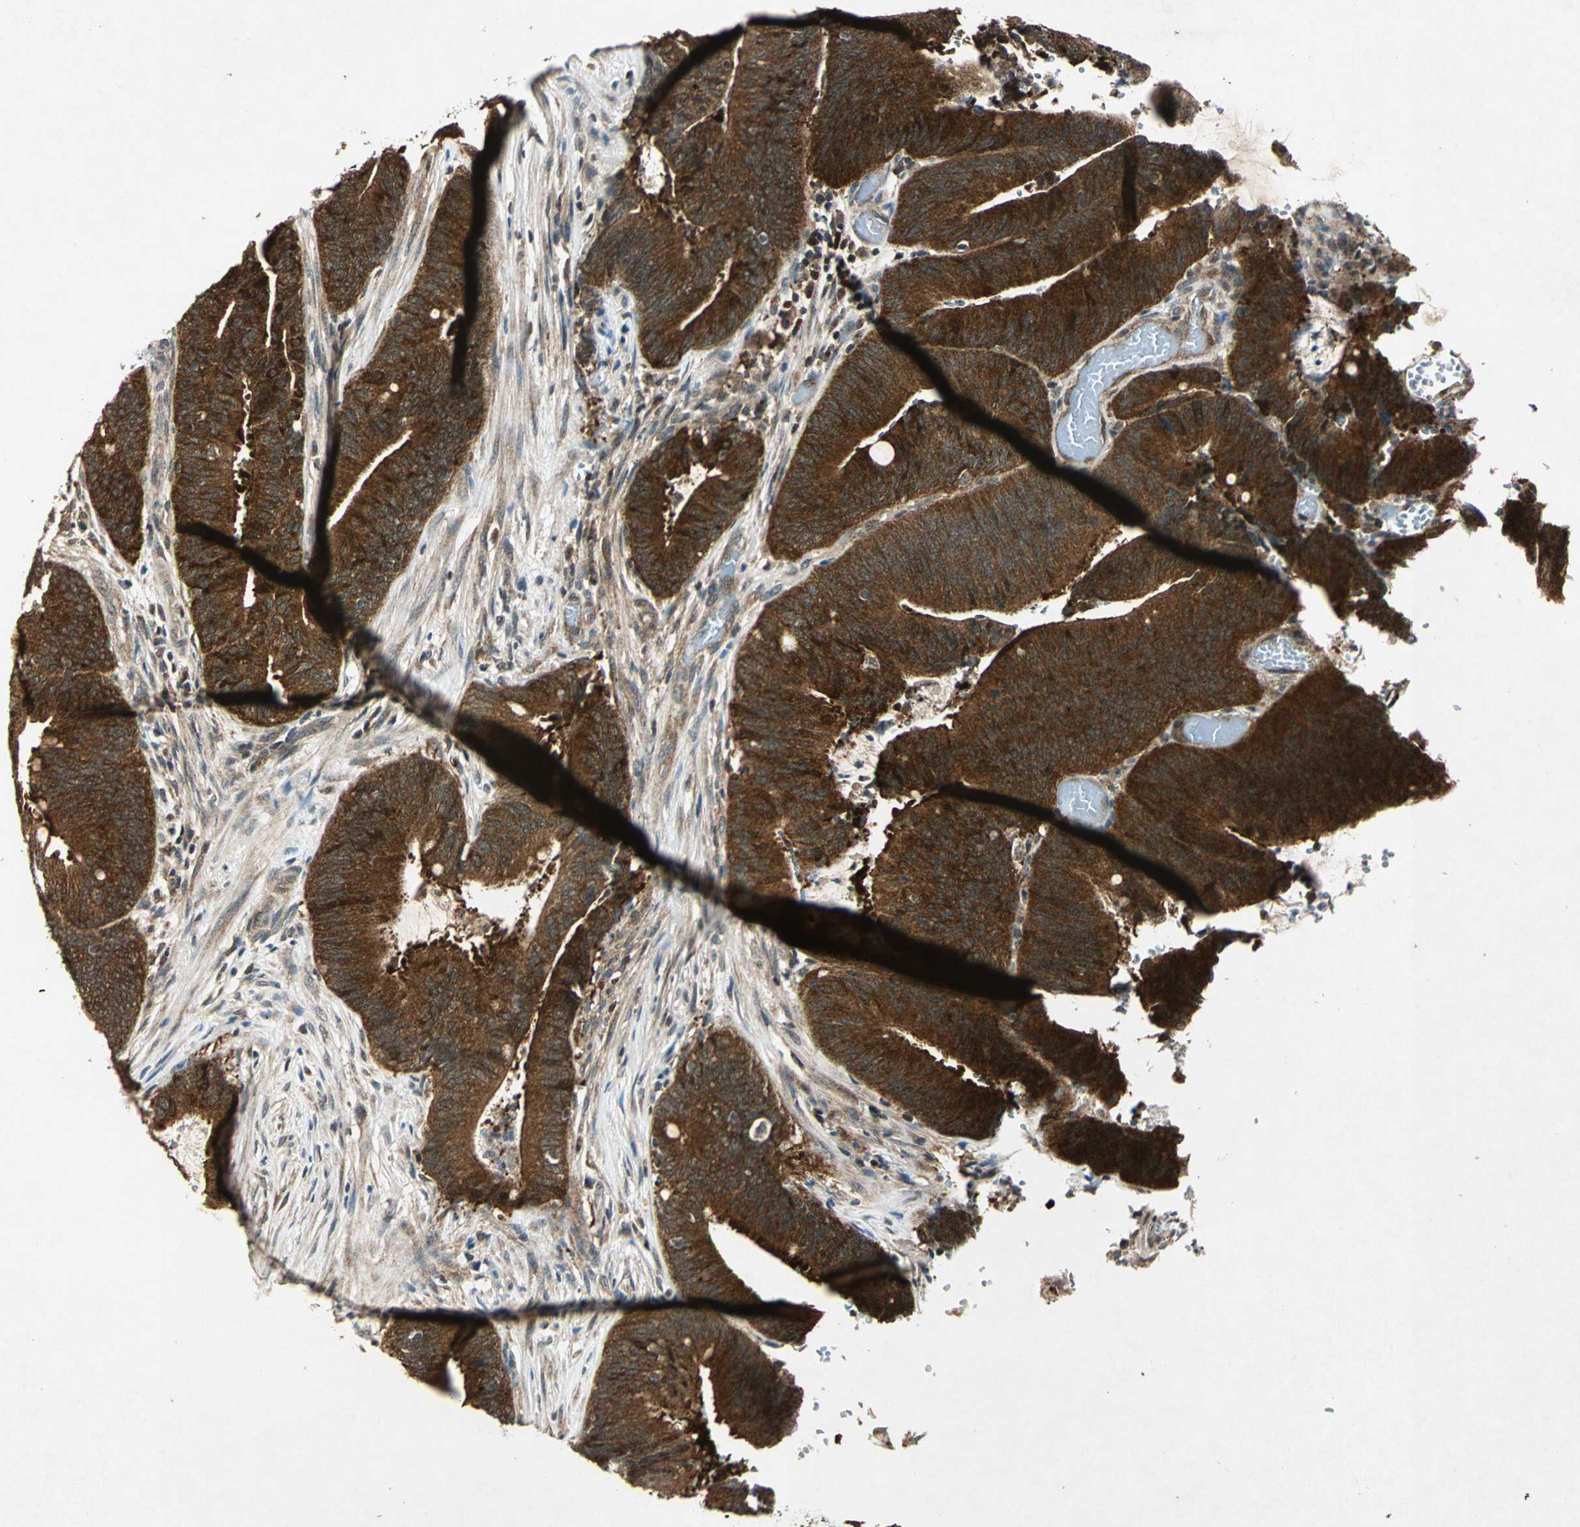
{"staining": {"intensity": "strong", "quantity": ">75%", "location": "cytoplasmic/membranous"}, "tissue": "colorectal cancer", "cell_type": "Tumor cells", "image_type": "cancer", "snomed": [{"axis": "morphology", "description": "Adenocarcinoma, NOS"}, {"axis": "topography", "description": "Rectum"}], "caption": "Immunohistochemistry (IHC) image of human colorectal cancer (adenocarcinoma) stained for a protein (brown), which shows high levels of strong cytoplasmic/membranous expression in approximately >75% of tumor cells.", "gene": "AHSA1", "patient": {"sex": "female", "age": 66}}